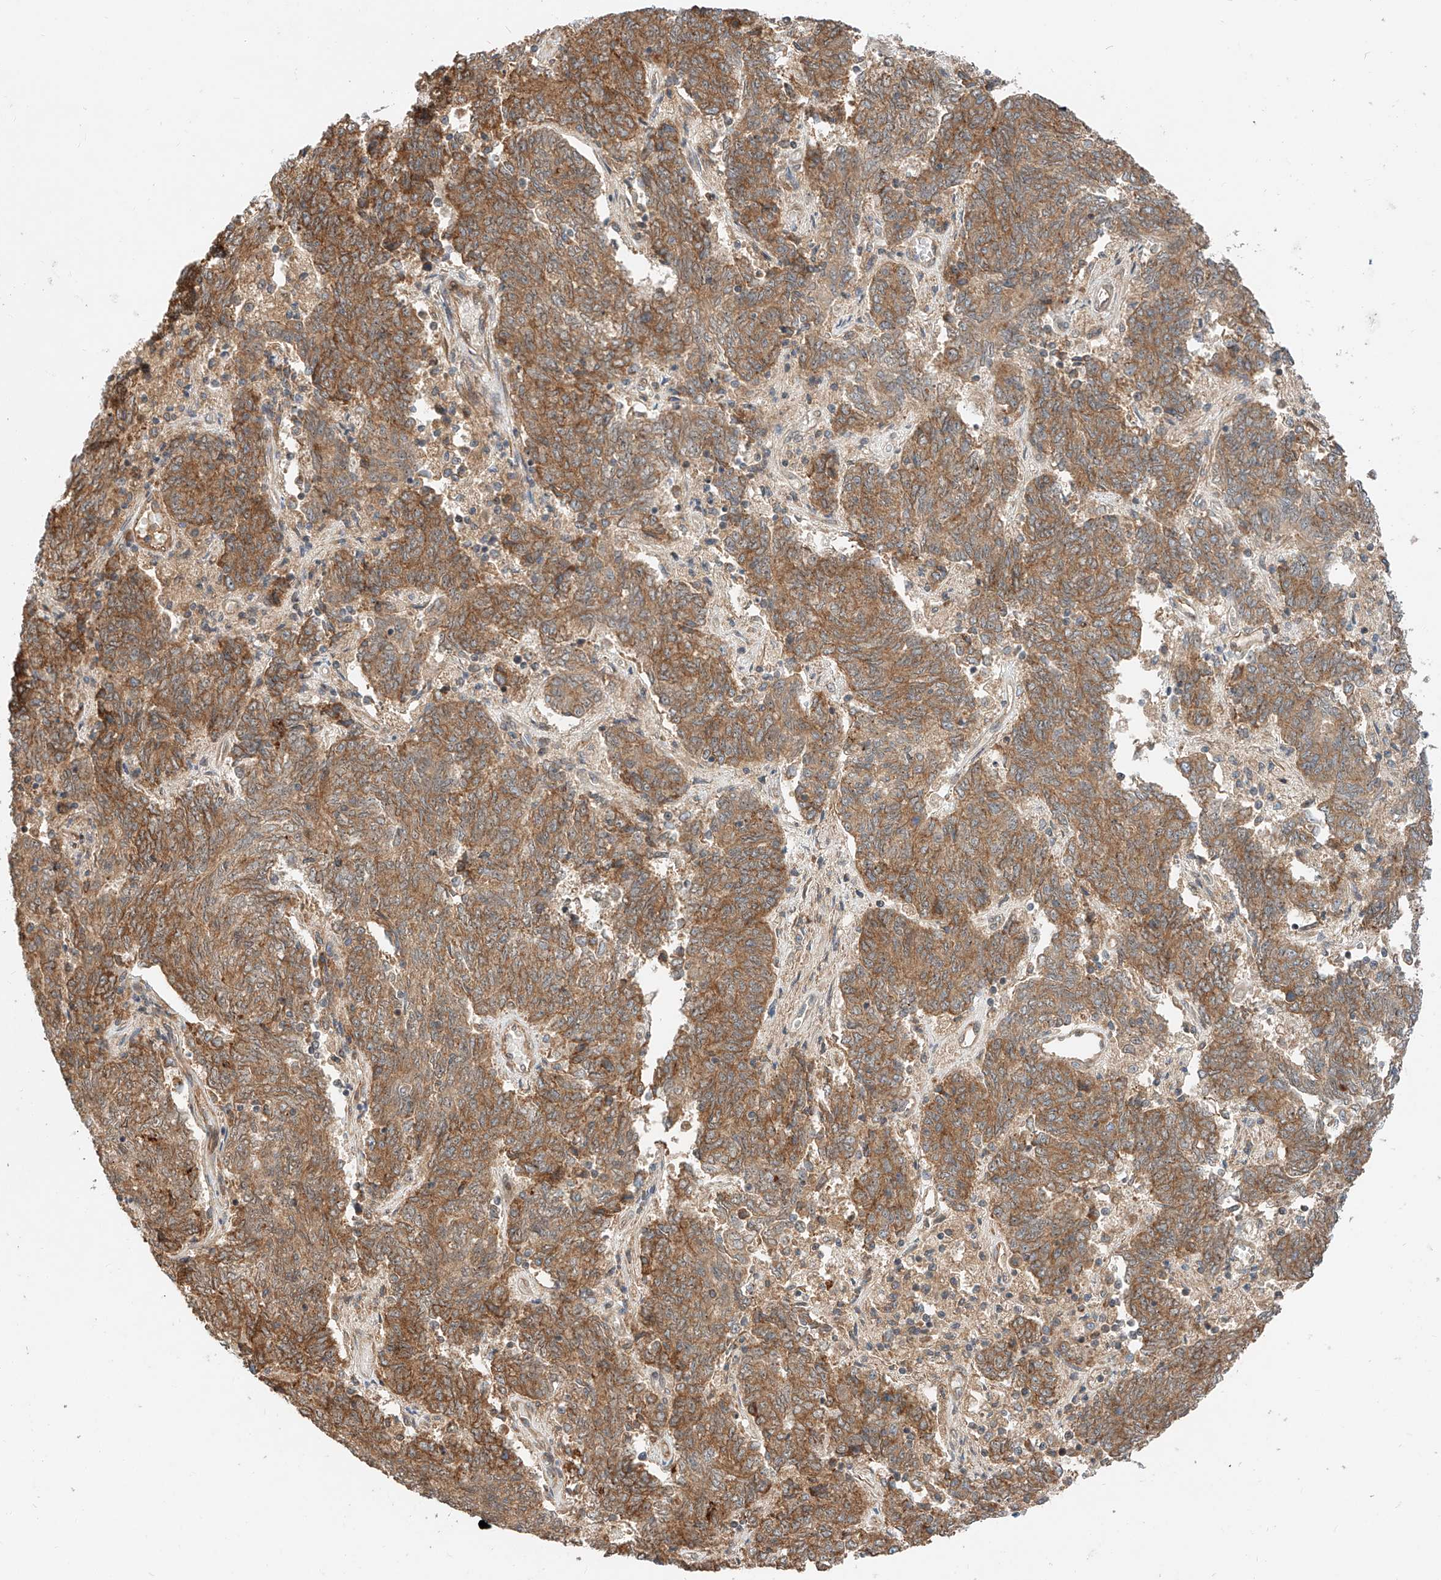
{"staining": {"intensity": "moderate", "quantity": ">75%", "location": "cytoplasmic/membranous"}, "tissue": "endometrial cancer", "cell_type": "Tumor cells", "image_type": "cancer", "snomed": [{"axis": "morphology", "description": "Adenocarcinoma, NOS"}, {"axis": "topography", "description": "Endometrium"}], "caption": "Immunohistochemistry image of human endometrial adenocarcinoma stained for a protein (brown), which demonstrates medium levels of moderate cytoplasmic/membranous positivity in about >75% of tumor cells.", "gene": "CPAMD8", "patient": {"sex": "female", "age": 80}}